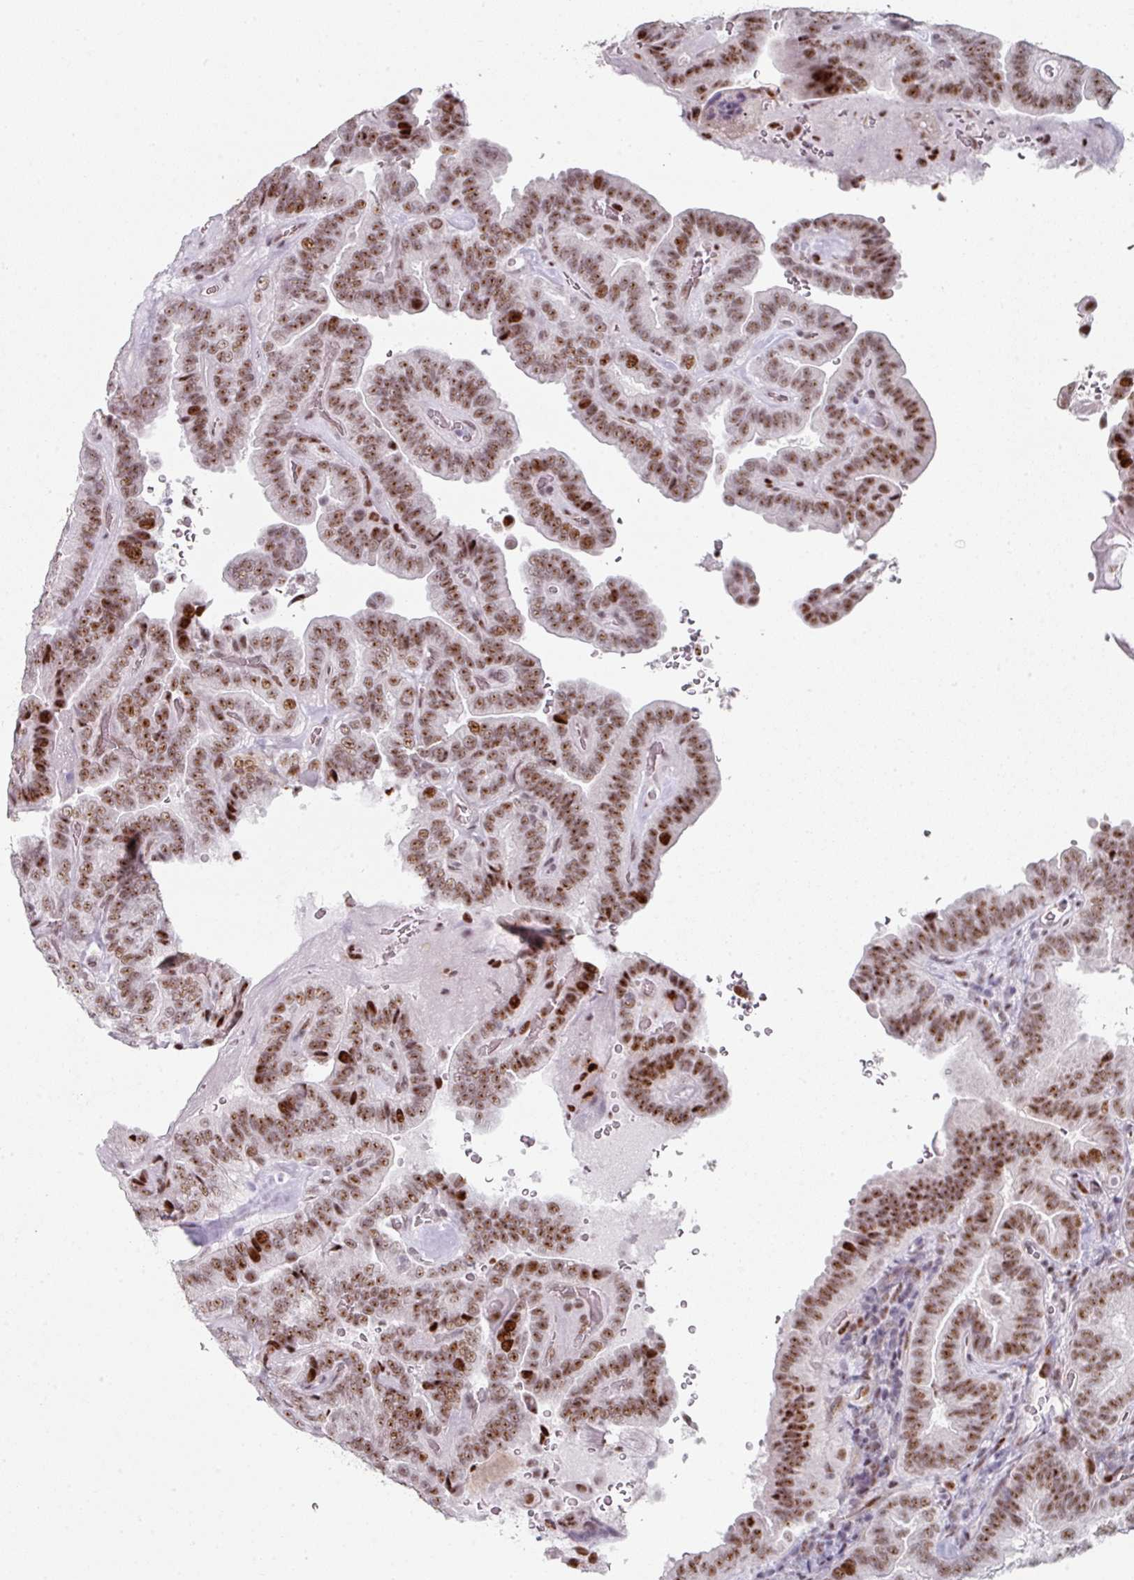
{"staining": {"intensity": "moderate", "quantity": ">75%", "location": "nuclear"}, "tissue": "thyroid cancer", "cell_type": "Tumor cells", "image_type": "cancer", "snomed": [{"axis": "morphology", "description": "Papillary adenocarcinoma, NOS"}, {"axis": "topography", "description": "Thyroid gland"}], "caption": "Immunohistochemical staining of human papillary adenocarcinoma (thyroid) shows moderate nuclear protein staining in about >75% of tumor cells.", "gene": "SF3B5", "patient": {"sex": "male", "age": 61}}